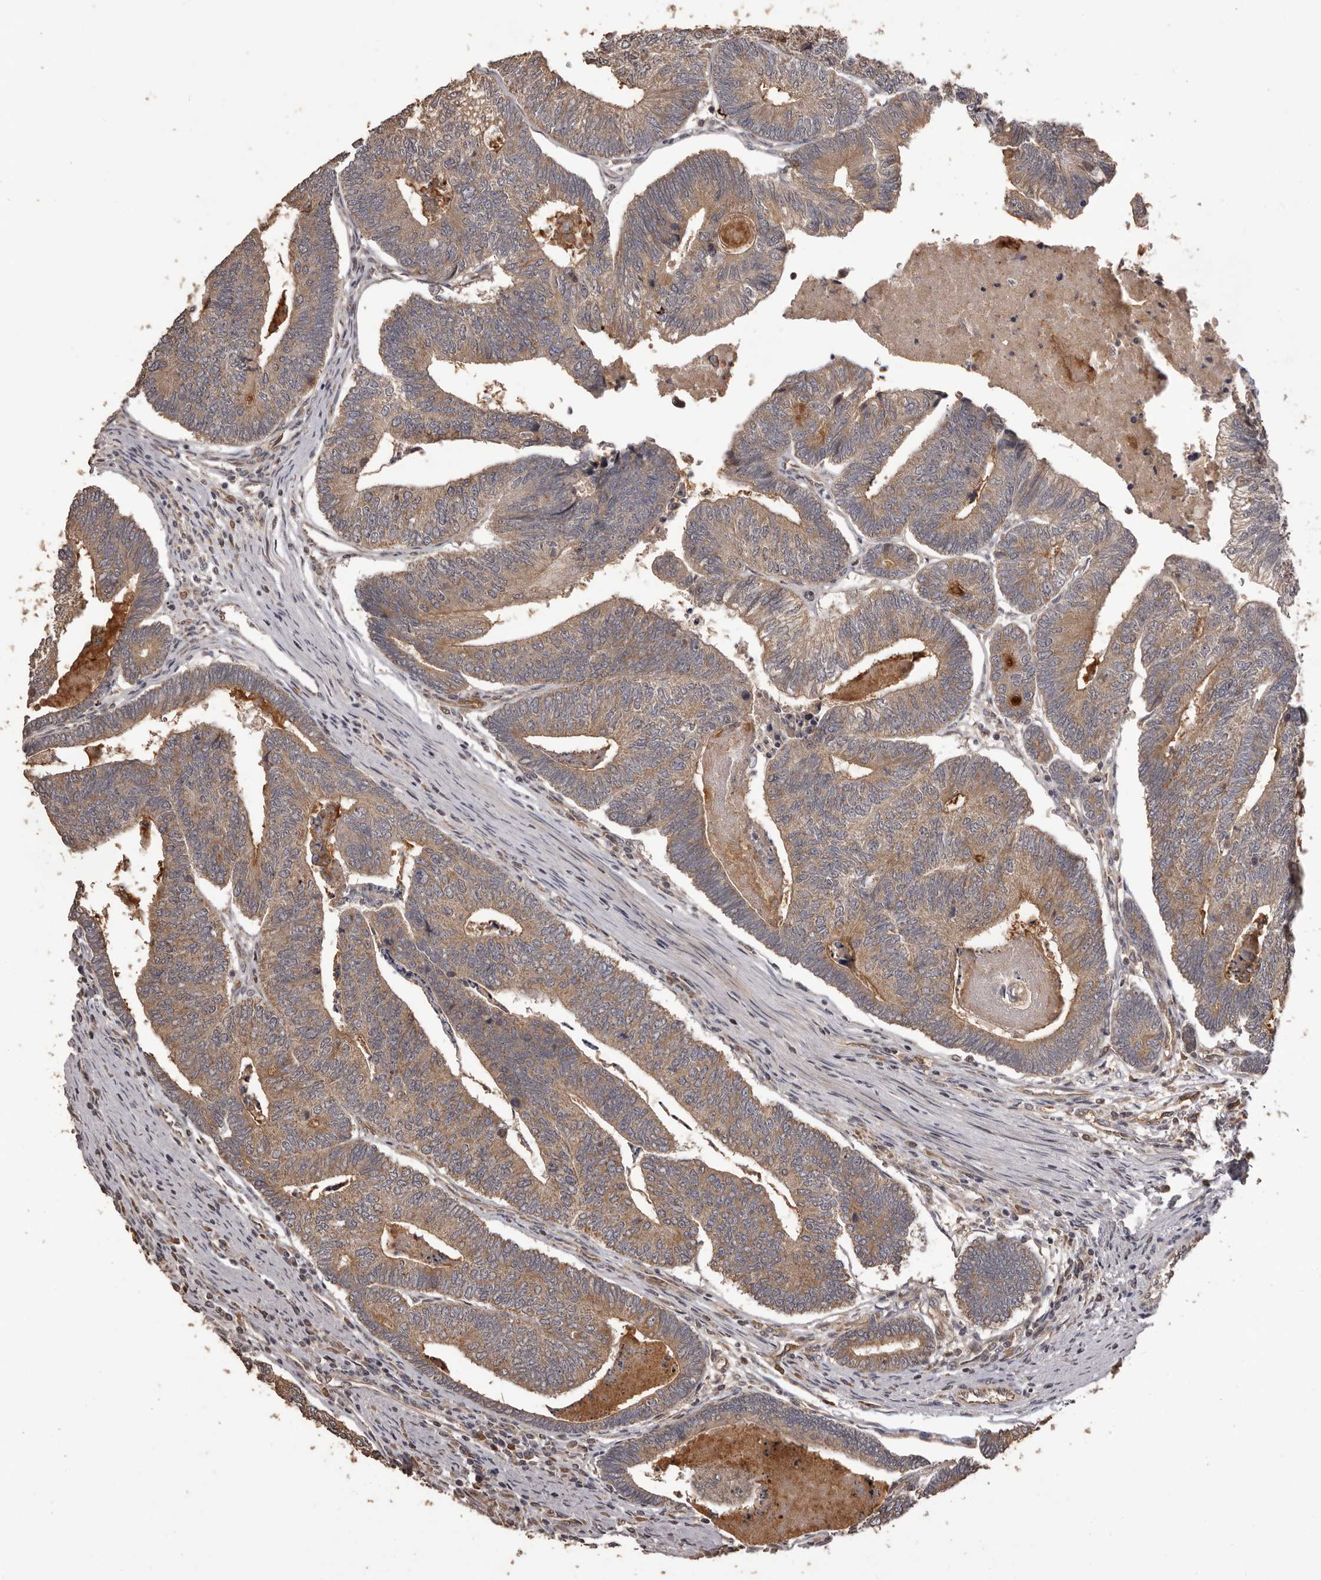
{"staining": {"intensity": "moderate", "quantity": ">75%", "location": "cytoplasmic/membranous"}, "tissue": "colorectal cancer", "cell_type": "Tumor cells", "image_type": "cancer", "snomed": [{"axis": "morphology", "description": "Adenocarcinoma, NOS"}, {"axis": "topography", "description": "Colon"}], "caption": "Colorectal cancer (adenocarcinoma) stained with immunohistochemistry shows moderate cytoplasmic/membranous positivity in approximately >75% of tumor cells.", "gene": "QRSL1", "patient": {"sex": "female", "age": 67}}